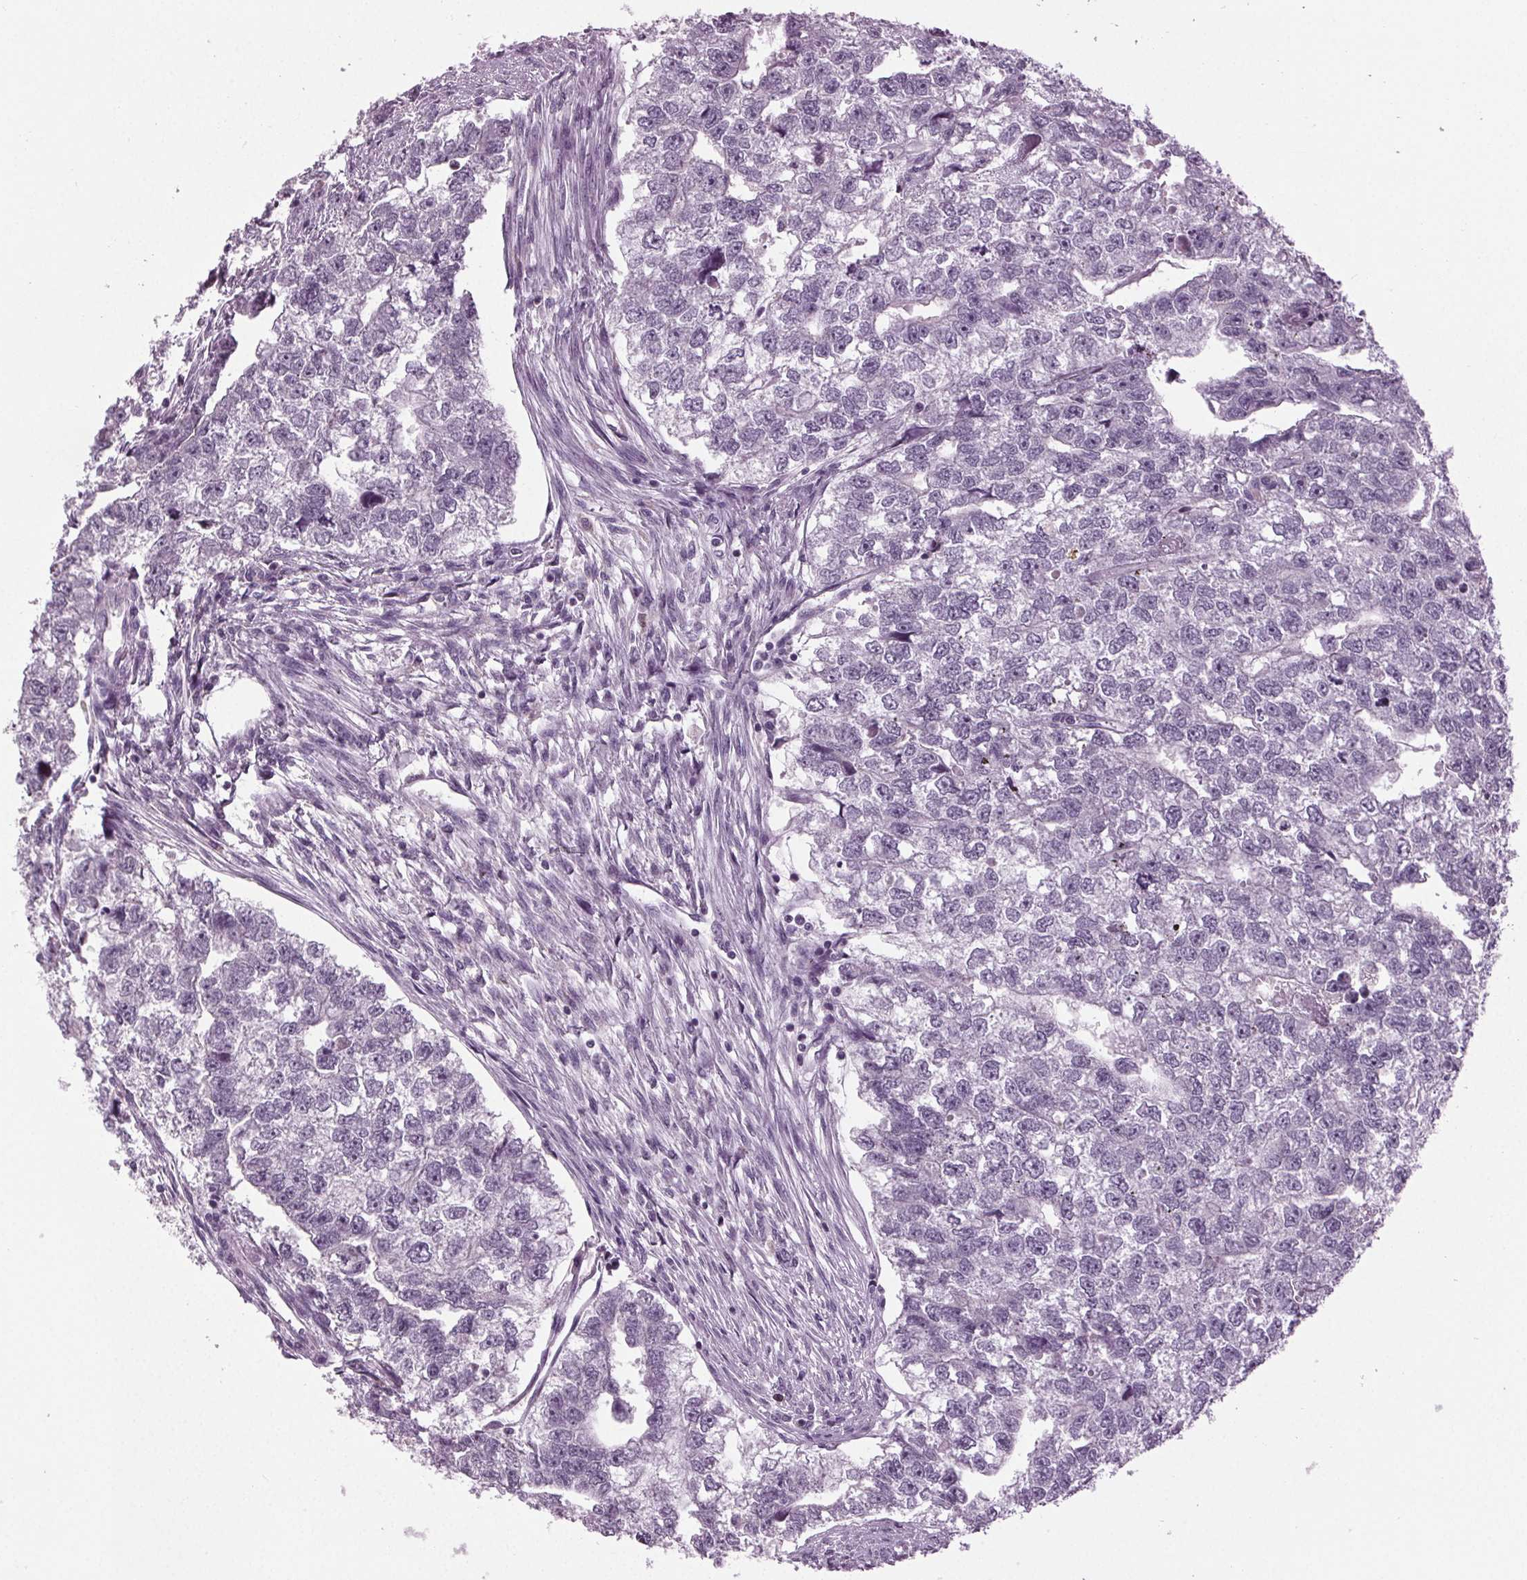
{"staining": {"intensity": "negative", "quantity": "none", "location": "none"}, "tissue": "testis cancer", "cell_type": "Tumor cells", "image_type": "cancer", "snomed": [{"axis": "morphology", "description": "Carcinoma, Embryonal, NOS"}, {"axis": "morphology", "description": "Teratoma, malignant, NOS"}, {"axis": "topography", "description": "Testis"}], "caption": "Protein analysis of testis cancer (malignant teratoma) exhibits no significant positivity in tumor cells.", "gene": "DNAH12", "patient": {"sex": "male", "age": 44}}